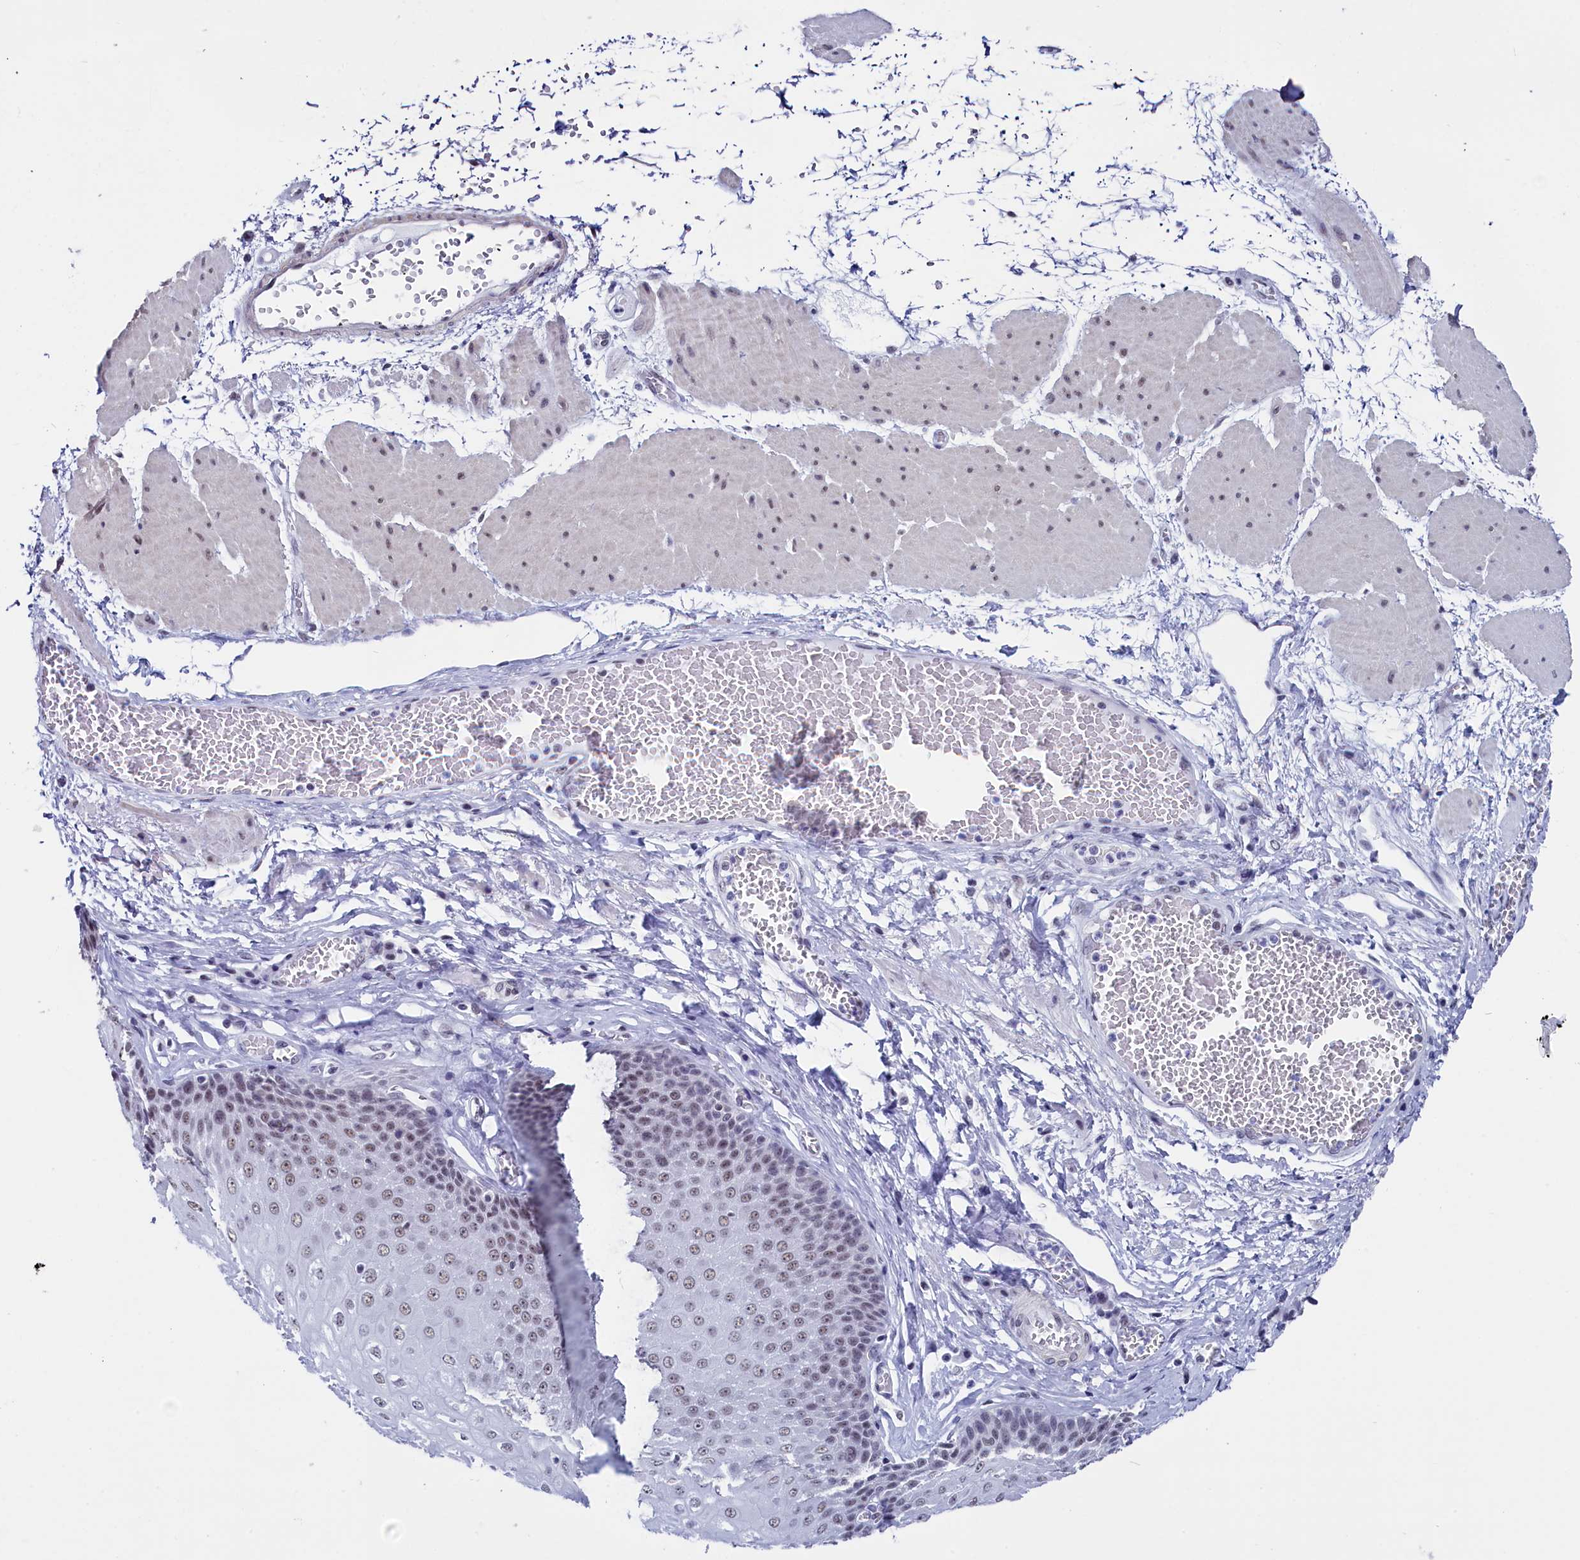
{"staining": {"intensity": "moderate", "quantity": "25%-75%", "location": "nuclear"}, "tissue": "esophagus", "cell_type": "Squamous epithelial cells", "image_type": "normal", "snomed": [{"axis": "morphology", "description": "Normal tissue, NOS"}, {"axis": "topography", "description": "Esophagus"}], "caption": "The micrograph demonstrates a brown stain indicating the presence of a protein in the nuclear of squamous epithelial cells in esophagus. (brown staining indicates protein expression, while blue staining denotes nuclei).", "gene": "CD2BP2", "patient": {"sex": "male", "age": 60}}